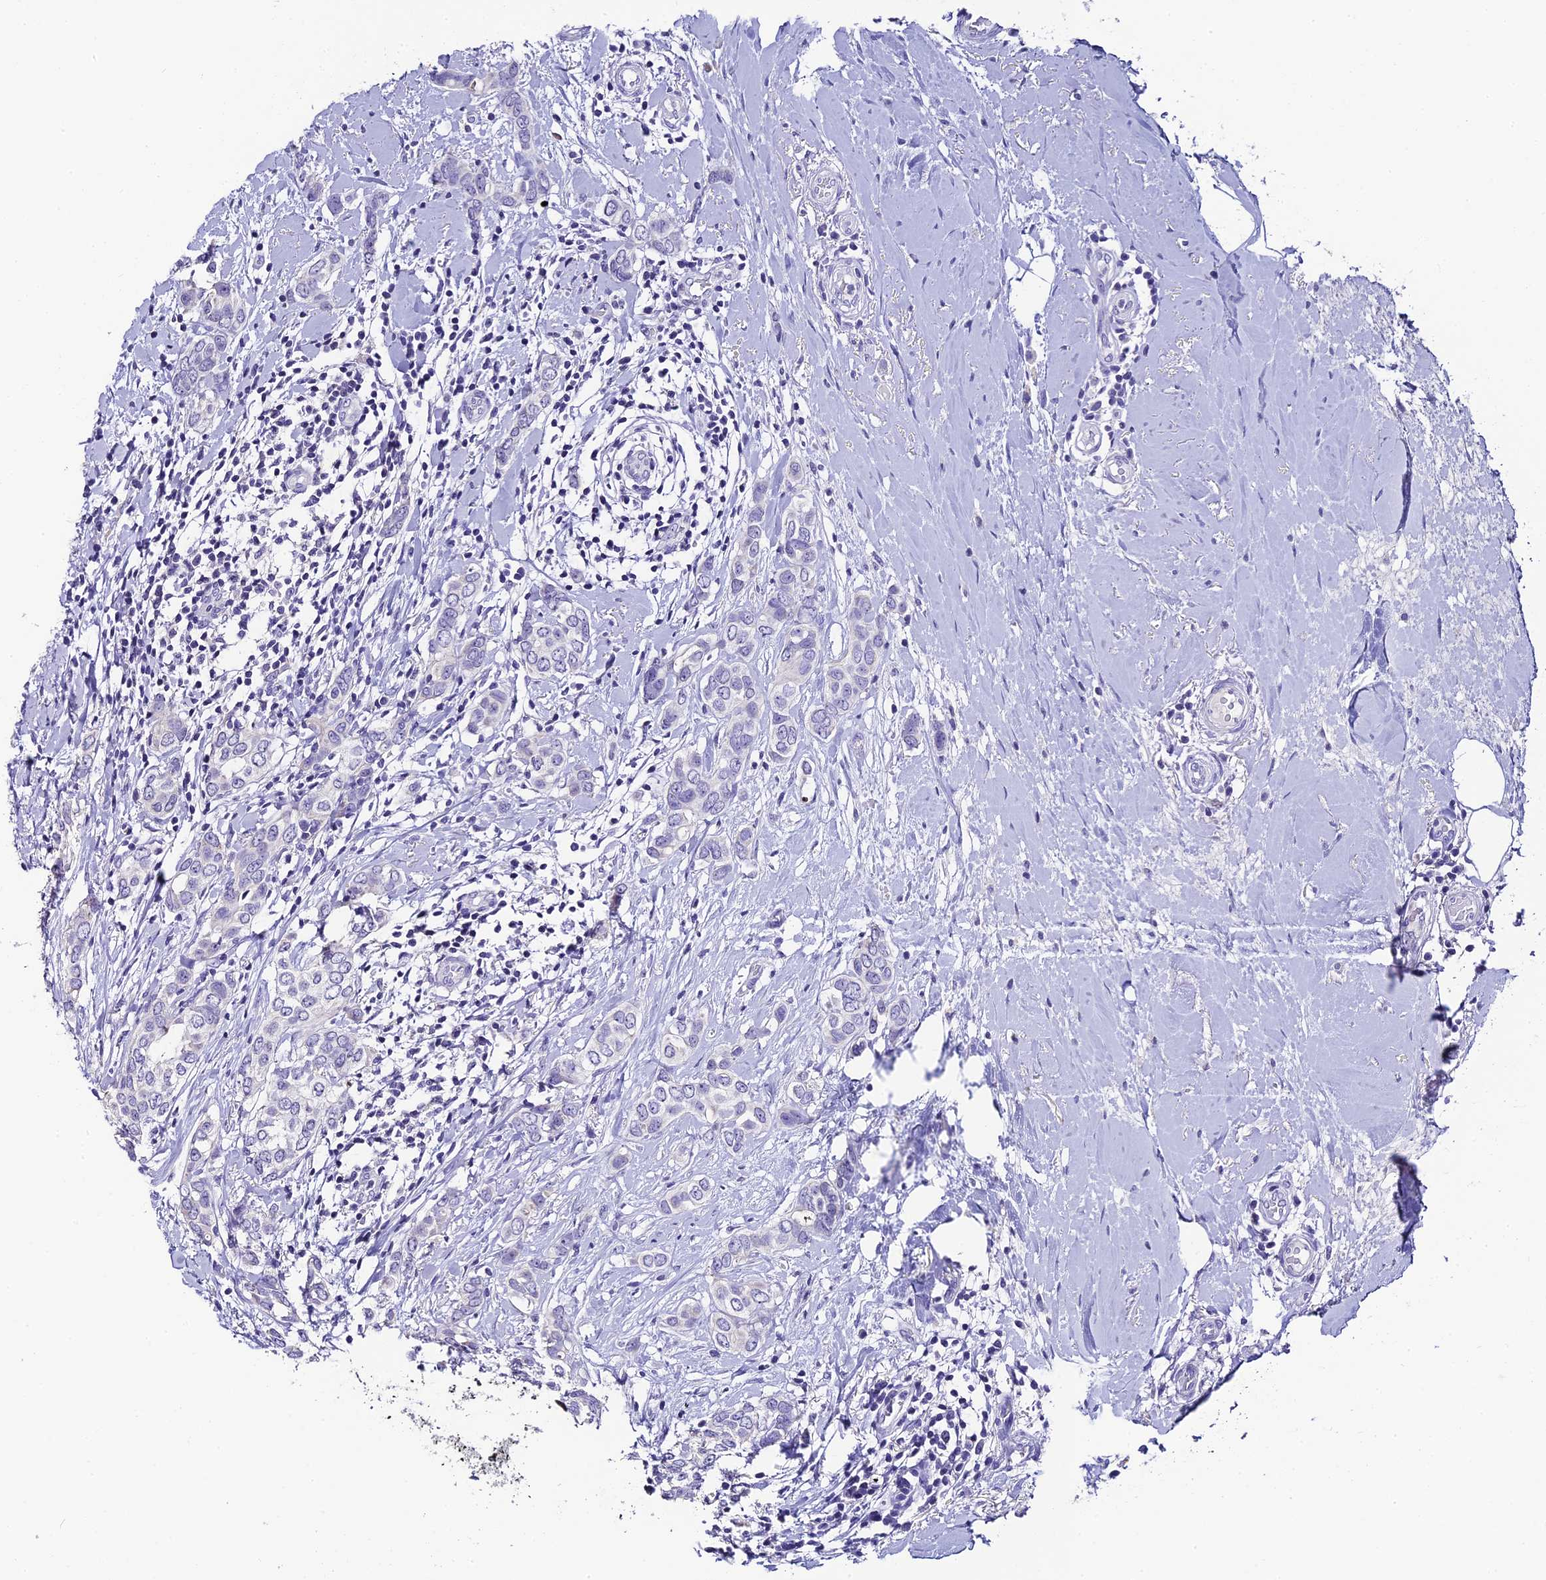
{"staining": {"intensity": "negative", "quantity": "none", "location": "none"}, "tissue": "breast cancer", "cell_type": "Tumor cells", "image_type": "cancer", "snomed": [{"axis": "morphology", "description": "Lobular carcinoma"}, {"axis": "topography", "description": "Breast"}], "caption": "Human breast lobular carcinoma stained for a protein using immunohistochemistry displays no staining in tumor cells.", "gene": "C12orf29", "patient": {"sex": "female", "age": 51}}